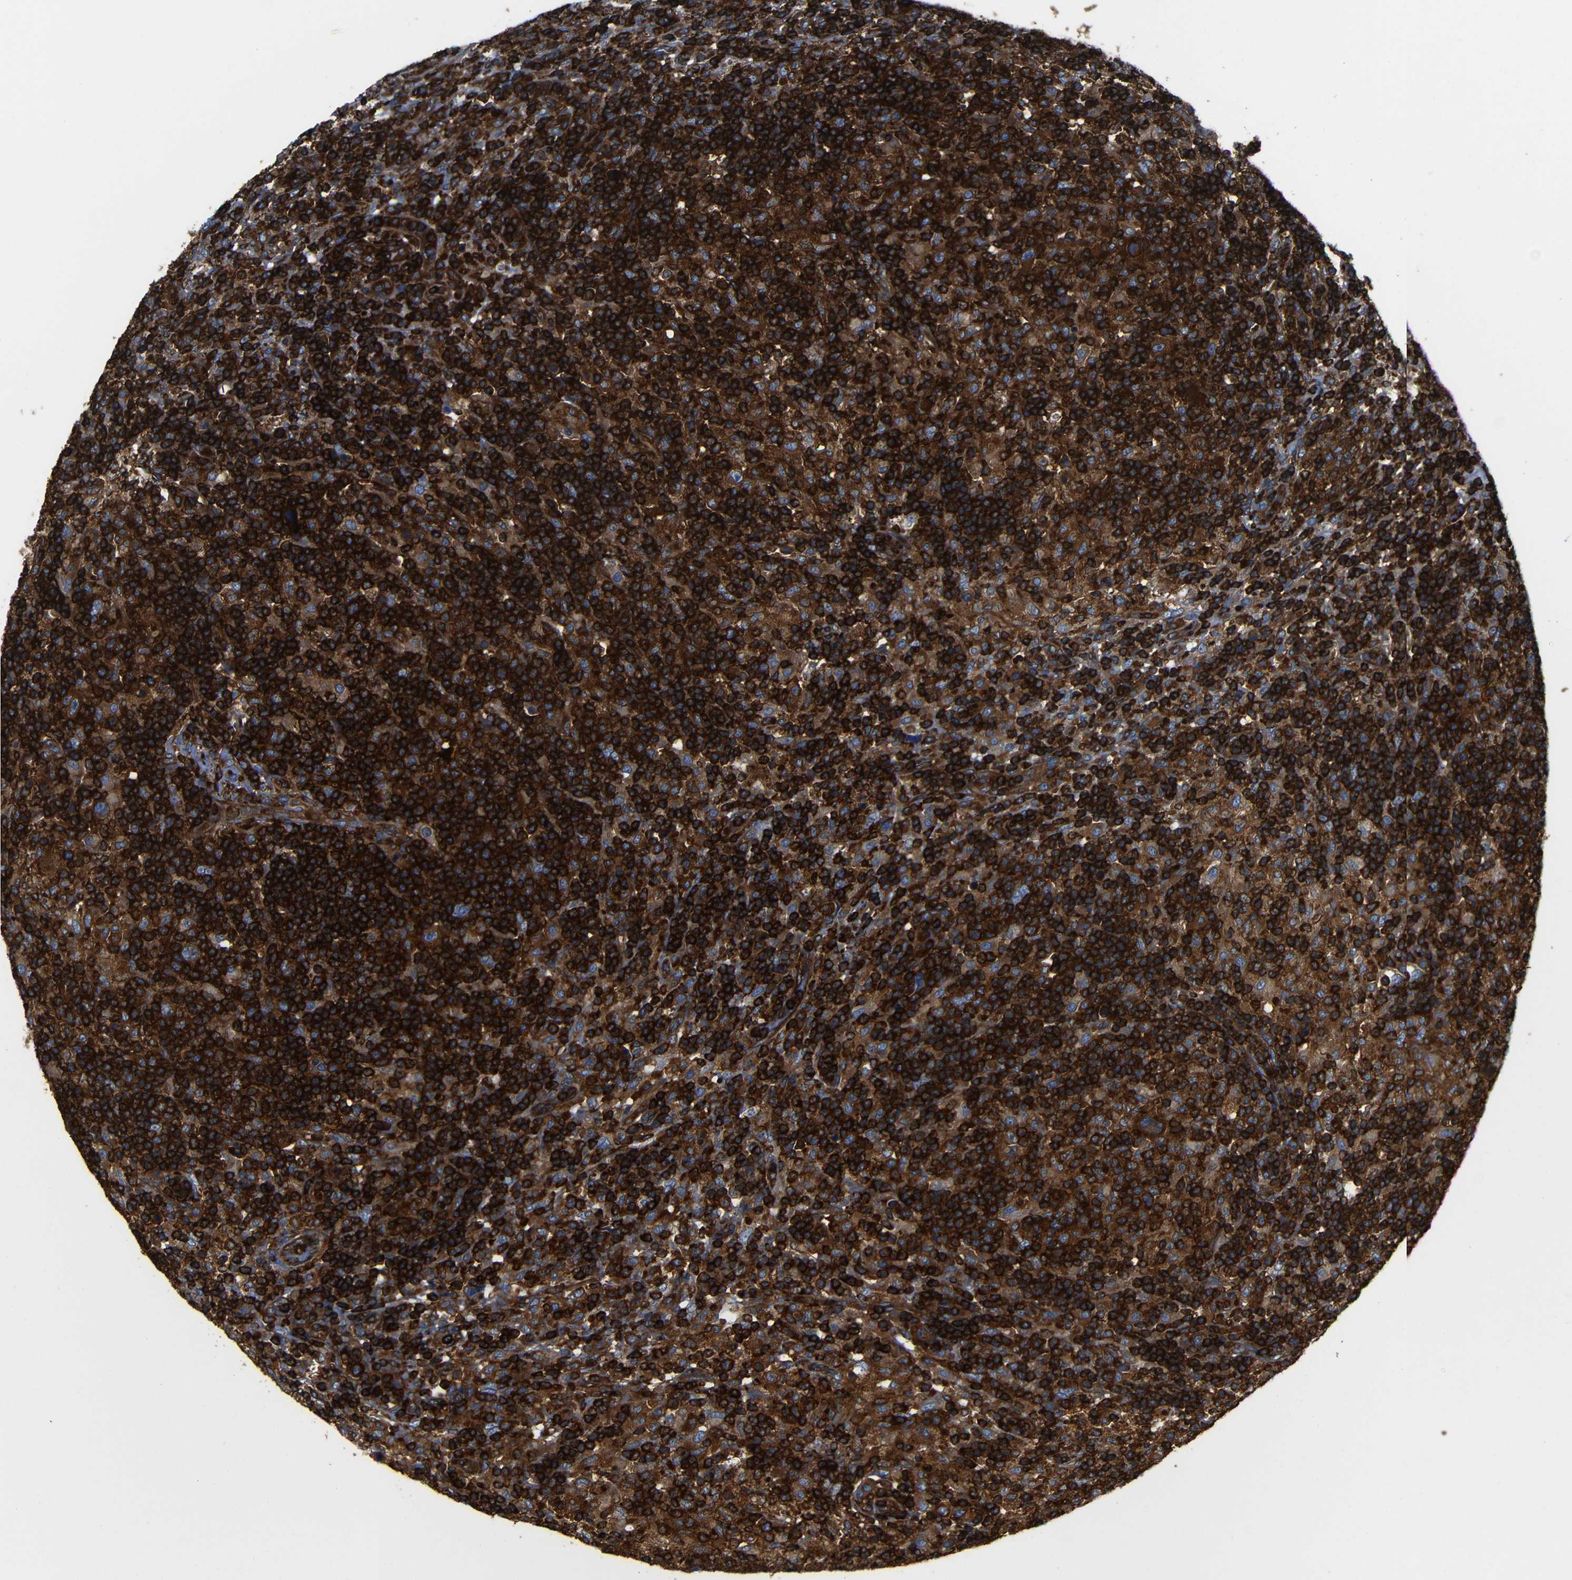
{"staining": {"intensity": "moderate", "quantity": ">75%", "location": "cytoplasmic/membranous"}, "tissue": "lymphoma", "cell_type": "Tumor cells", "image_type": "cancer", "snomed": [{"axis": "morphology", "description": "Hodgkin's disease, NOS"}, {"axis": "topography", "description": "Lymph node"}], "caption": "Human Hodgkin's disease stained with a protein marker reveals moderate staining in tumor cells.", "gene": "ARHGEF1", "patient": {"sex": "male", "age": 70}}